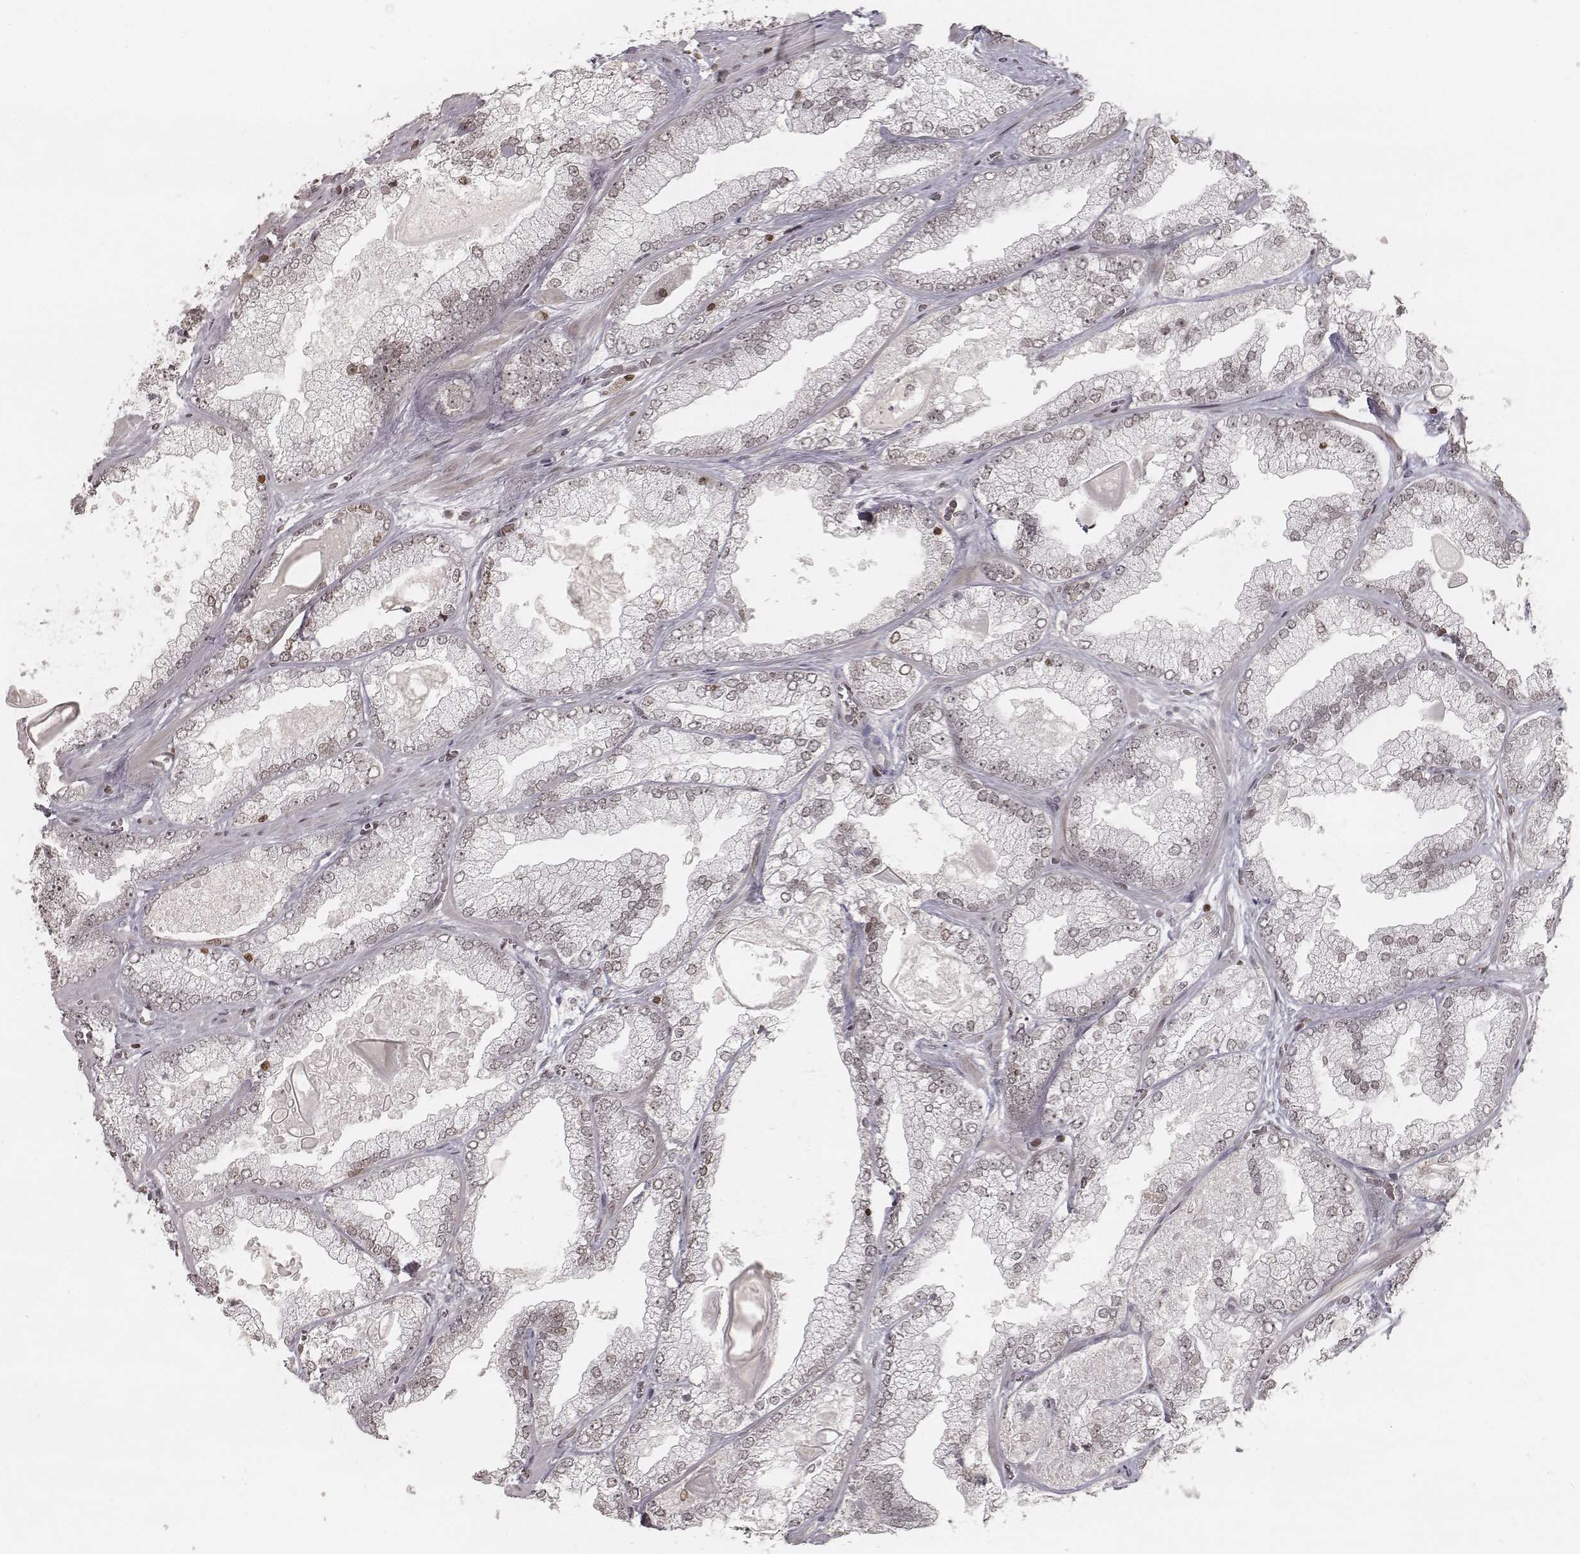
{"staining": {"intensity": "negative", "quantity": "none", "location": "none"}, "tissue": "prostate cancer", "cell_type": "Tumor cells", "image_type": "cancer", "snomed": [{"axis": "morphology", "description": "Adenocarcinoma, Low grade"}, {"axis": "topography", "description": "Prostate"}], "caption": "The immunohistochemistry (IHC) histopathology image has no significant staining in tumor cells of prostate cancer tissue. The staining was performed using DAB to visualize the protein expression in brown, while the nuclei were stained in blue with hematoxylin (Magnification: 20x).", "gene": "HMGA2", "patient": {"sex": "male", "age": 57}}